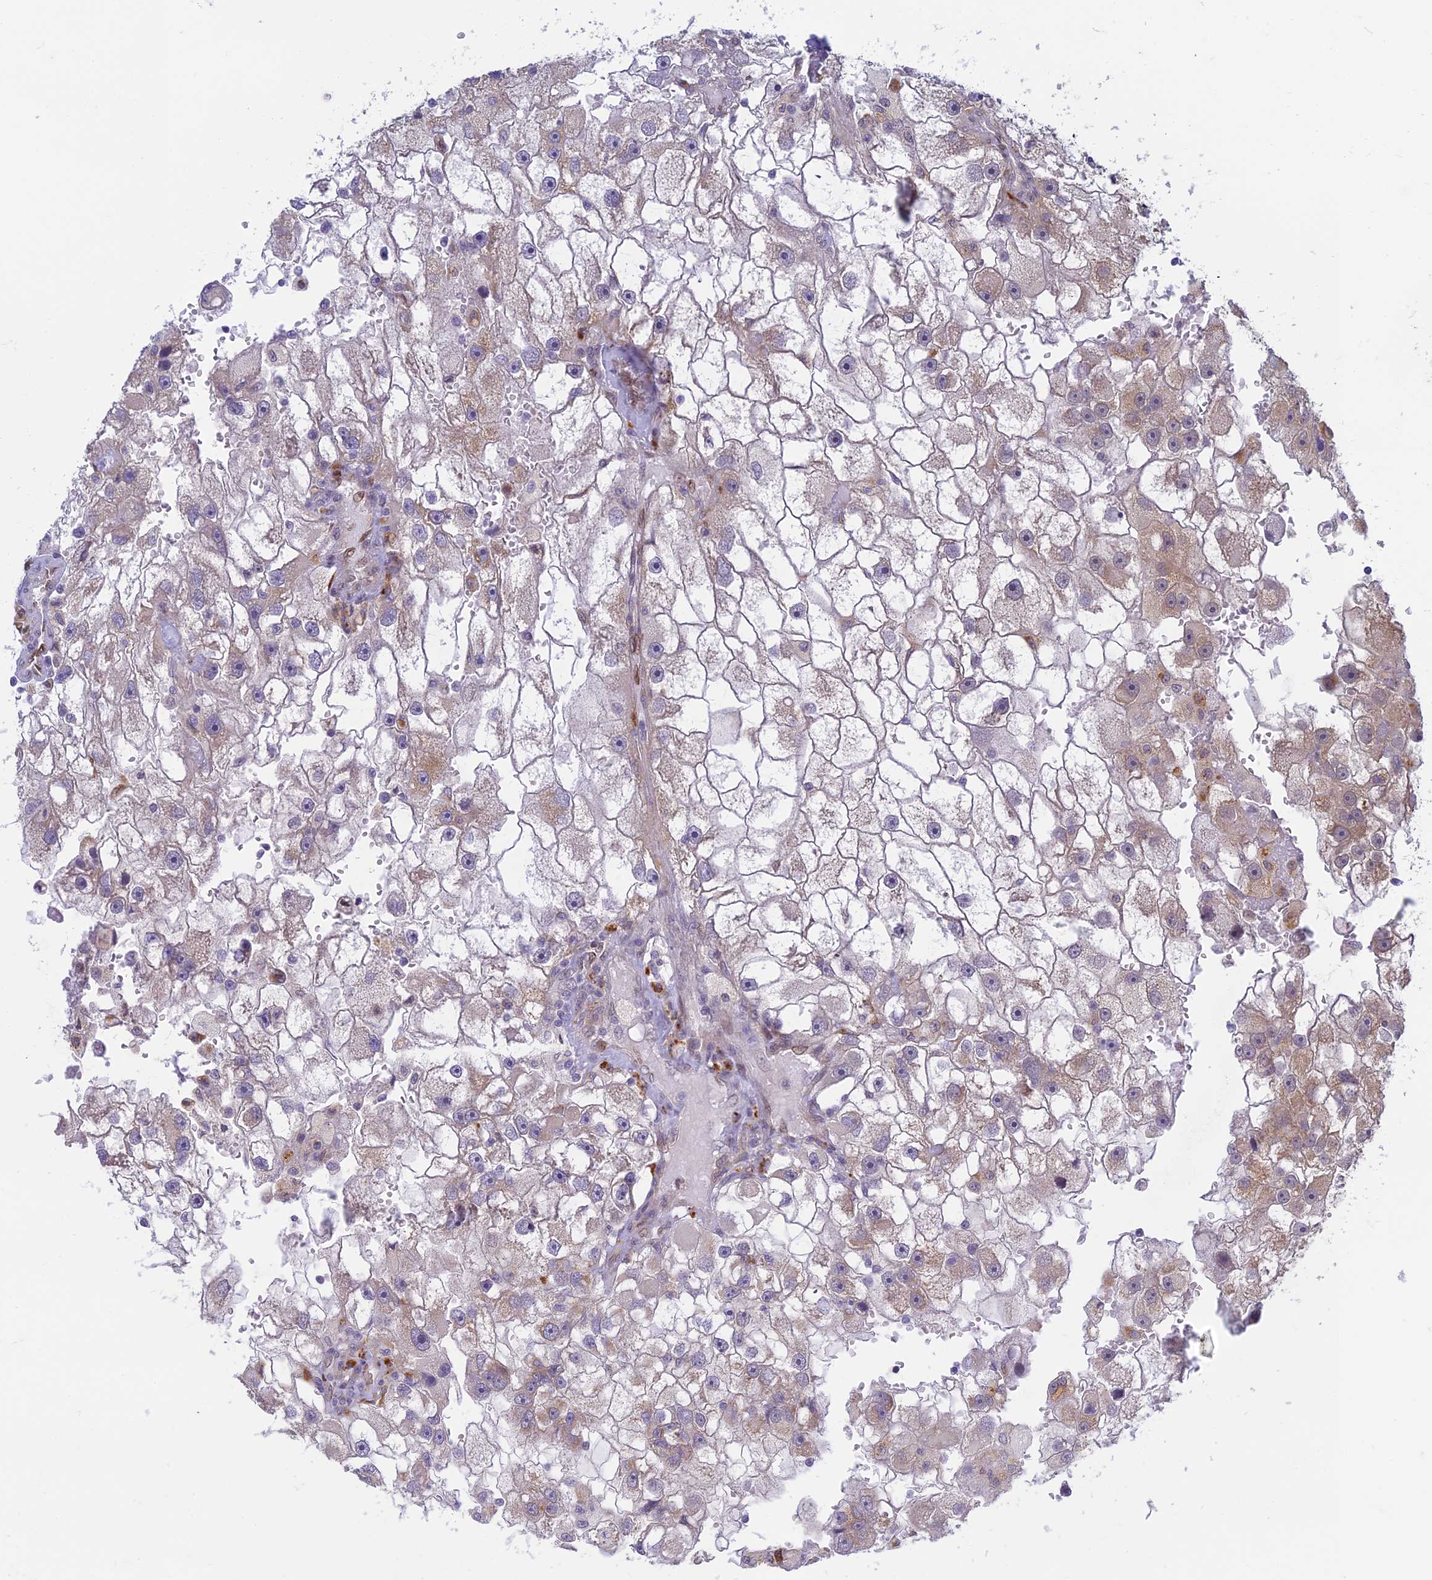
{"staining": {"intensity": "weak", "quantity": "25%-75%", "location": "cytoplasmic/membranous"}, "tissue": "renal cancer", "cell_type": "Tumor cells", "image_type": "cancer", "snomed": [{"axis": "morphology", "description": "Adenocarcinoma, NOS"}, {"axis": "topography", "description": "Kidney"}], "caption": "Tumor cells demonstrate low levels of weak cytoplasmic/membranous positivity in approximately 25%-75% of cells in human renal cancer (adenocarcinoma). (brown staining indicates protein expression, while blue staining denotes nuclei).", "gene": "SKIC8", "patient": {"sex": "male", "age": 63}}